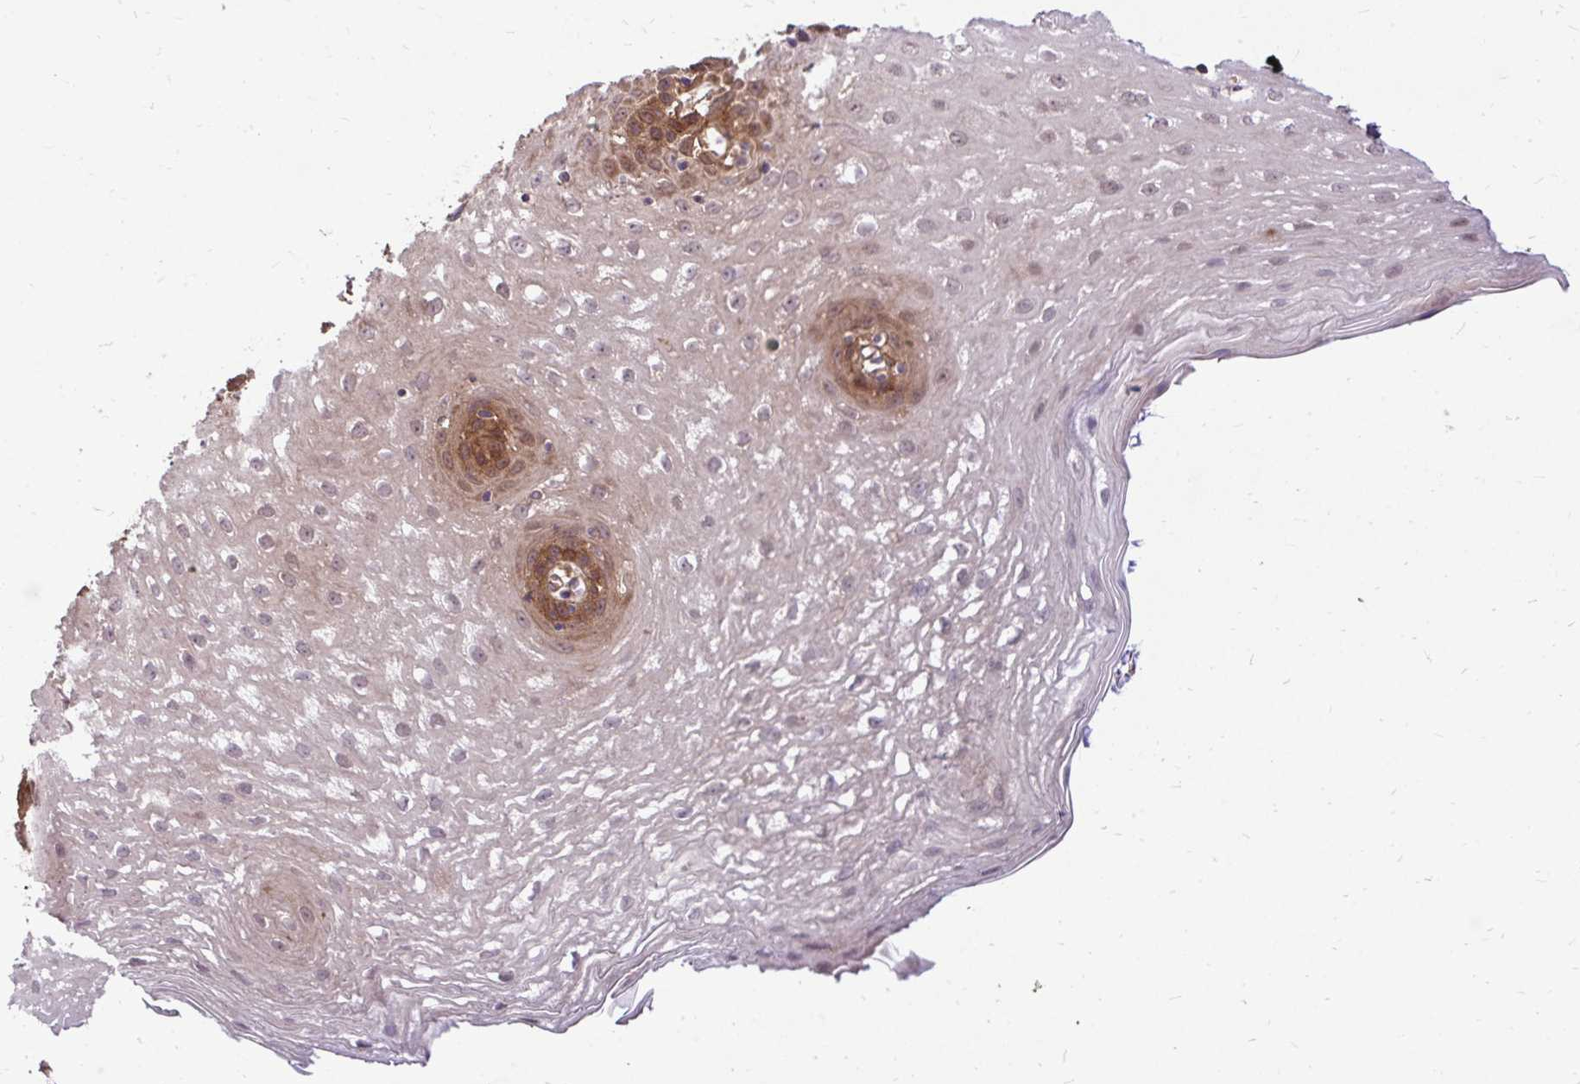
{"staining": {"intensity": "moderate", "quantity": "25%-75%", "location": "cytoplasmic/membranous,nuclear"}, "tissue": "esophagus", "cell_type": "Squamous epithelial cells", "image_type": "normal", "snomed": [{"axis": "morphology", "description": "Normal tissue, NOS"}, {"axis": "topography", "description": "Esophagus"}], "caption": "Moderate cytoplasmic/membranous,nuclear protein staining is seen in about 25%-75% of squamous epithelial cells in esophagus.", "gene": "TRIP6", "patient": {"sex": "female", "age": 81}}